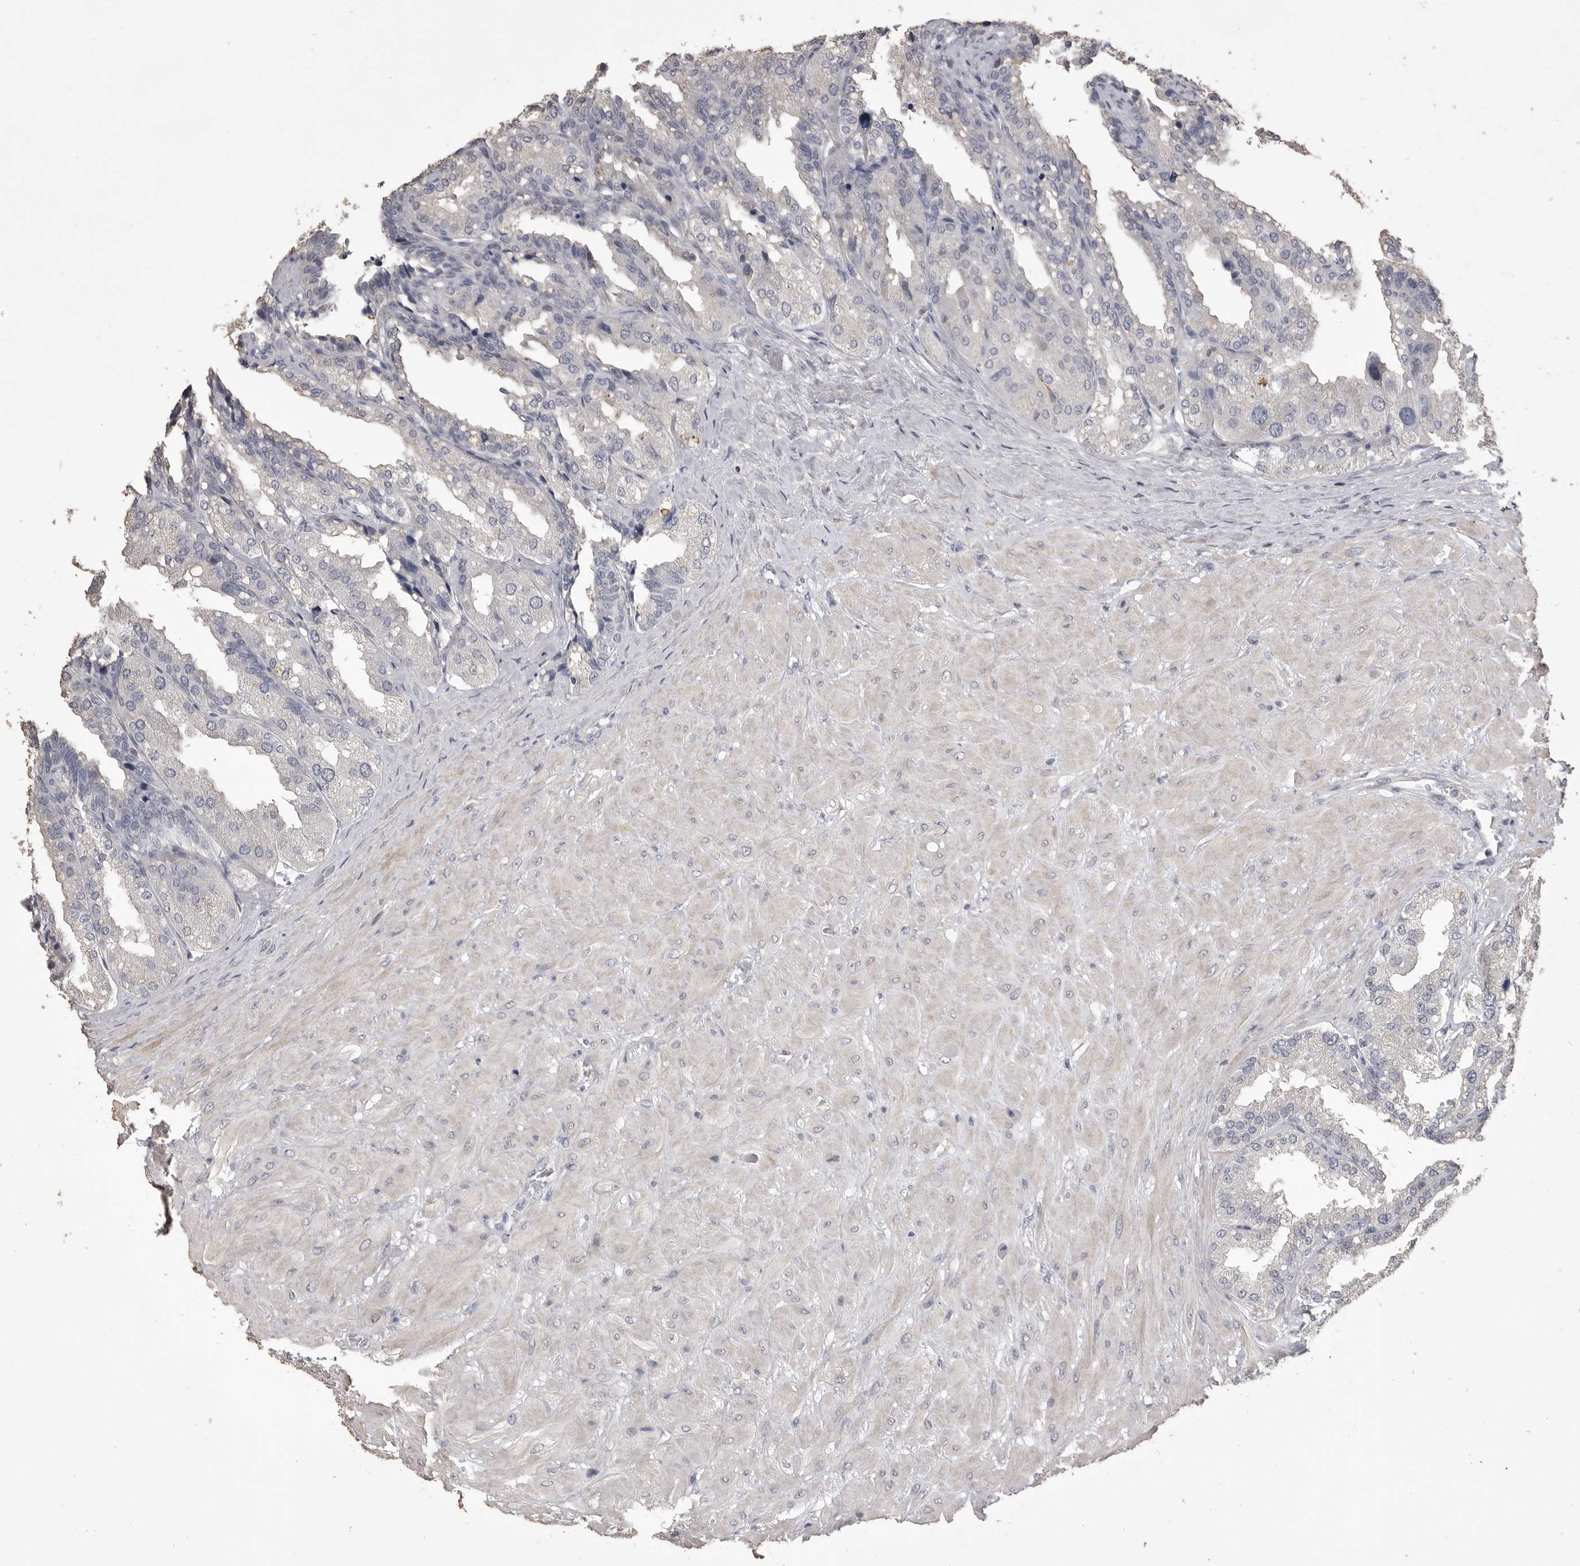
{"staining": {"intensity": "negative", "quantity": "none", "location": "none"}, "tissue": "seminal vesicle", "cell_type": "Glandular cells", "image_type": "normal", "snomed": [{"axis": "morphology", "description": "Normal tissue, NOS"}, {"axis": "topography", "description": "Prostate"}, {"axis": "topography", "description": "Seminal veicle"}], "caption": "The immunohistochemistry (IHC) micrograph has no significant expression in glandular cells of seminal vesicle. (Stains: DAB immunohistochemistry with hematoxylin counter stain, Microscopy: brightfield microscopy at high magnification).", "gene": "MMP7", "patient": {"sex": "male", "age": 51}}